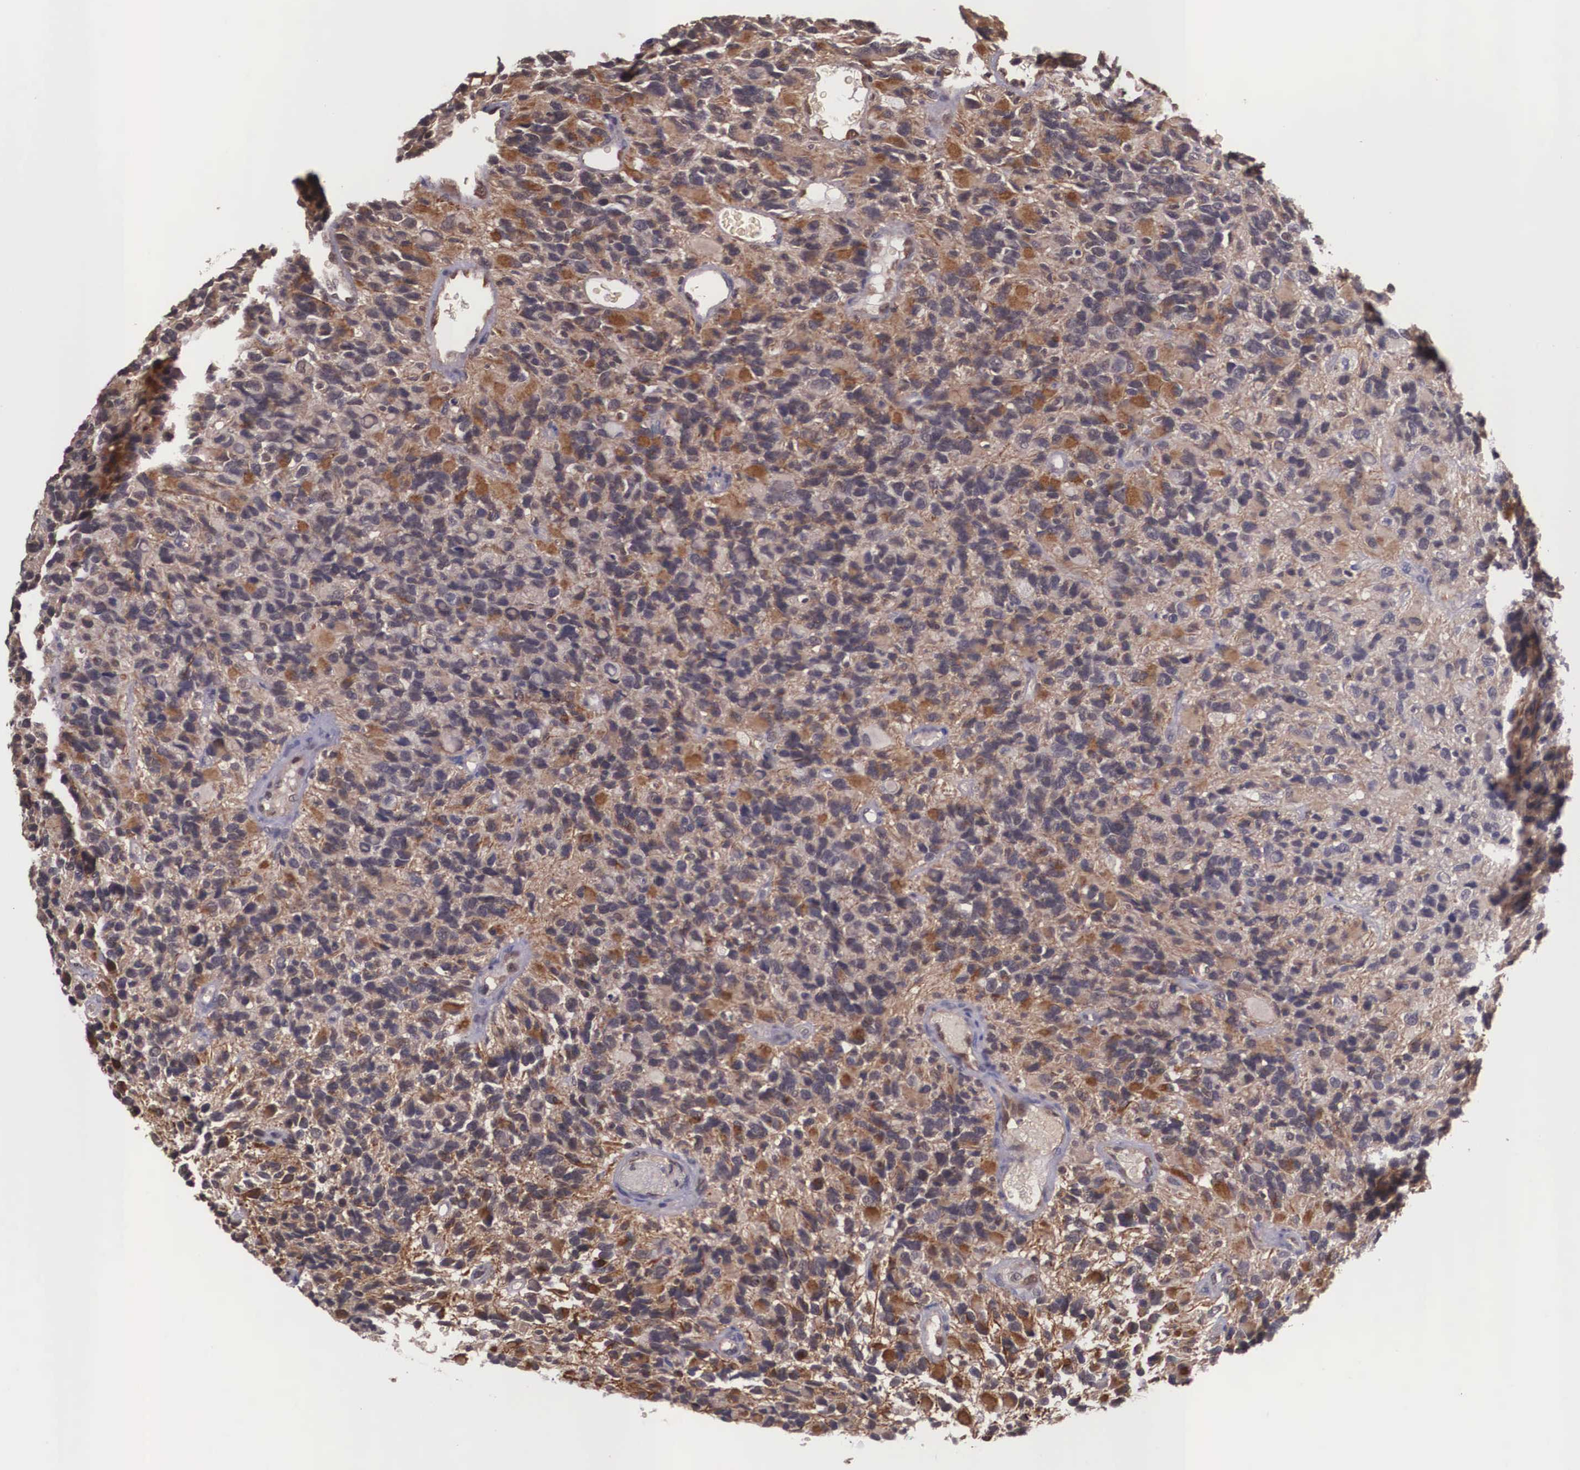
{"staining": {"intensity": "weak", "quantity": ">75%", "location": "cytoplasmic/membranous"}, "tissue": "glioma", "cell_type": "Tumor cells", "image_type": "cancer", "snomed": [{"axis": "morphology", "description": "Glioma, malignant, High grade"}, {"axis": "topography", "description": "Brain"}], "caption": "Tumor cells show weak cytoplasmic/membranous staining in about >75% of cells in high-grade glioma (malignant).", "gene": "VASH1", "patient": {"sex": "male", "age": 77}}